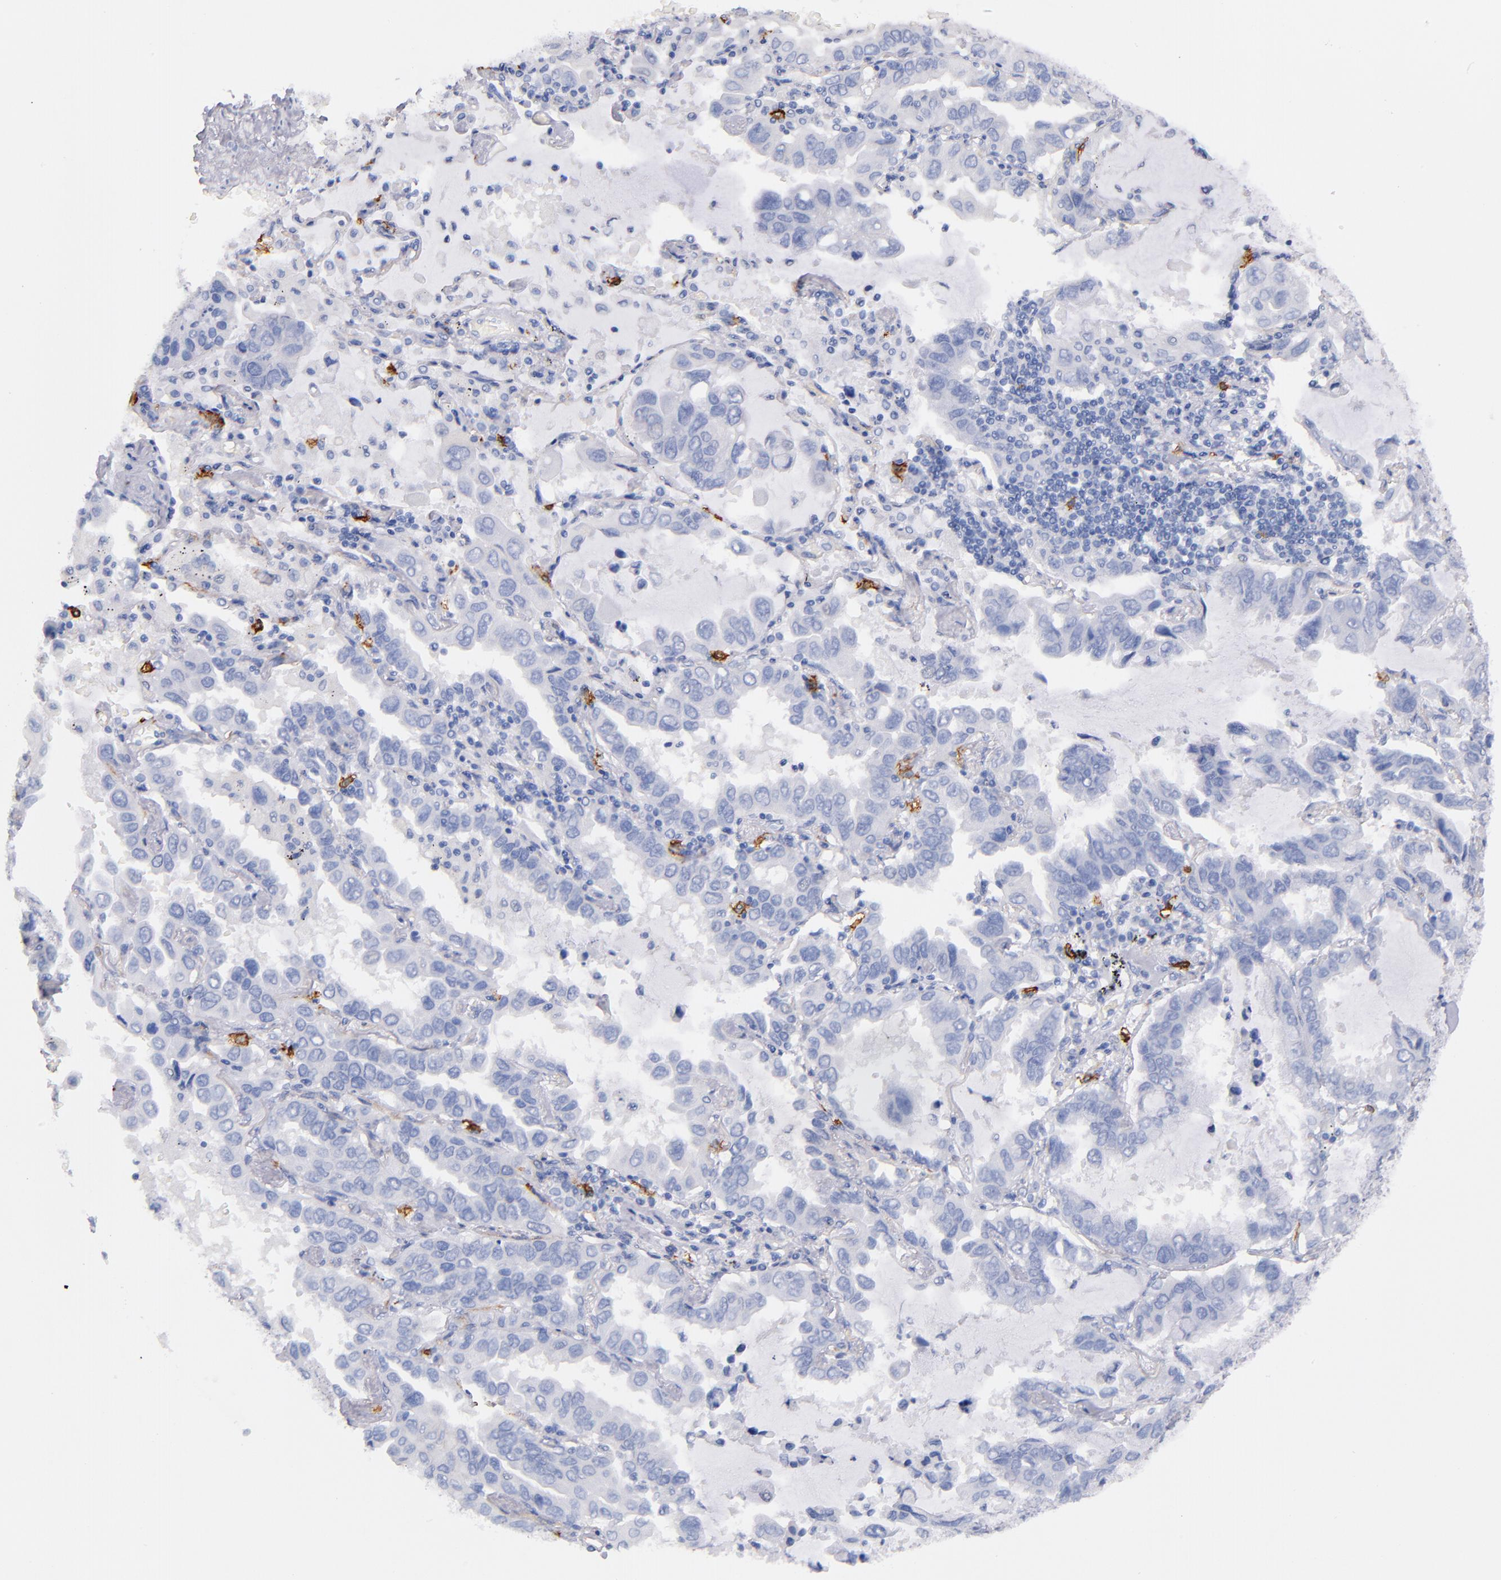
{"staining": {"intensity": "negative", "quantity": "none", "location": "none"}, "tissue": "lung cancer", "cell_type": "Tumor cells", "image_type": "cancer", "snomed": [{"axis": "morphology", "description": "Adenocarcinoma, NOS"}, {"axis": "topography", "description": "Lung"}], "caption": "Micrograph shows no significant protein staining in tumor cells of adenocarcinoma (lung). (IHC, brightfield microscopy, high magnification).", "gene": "KIT", "patient": {"sex": "male", "age": 64}}